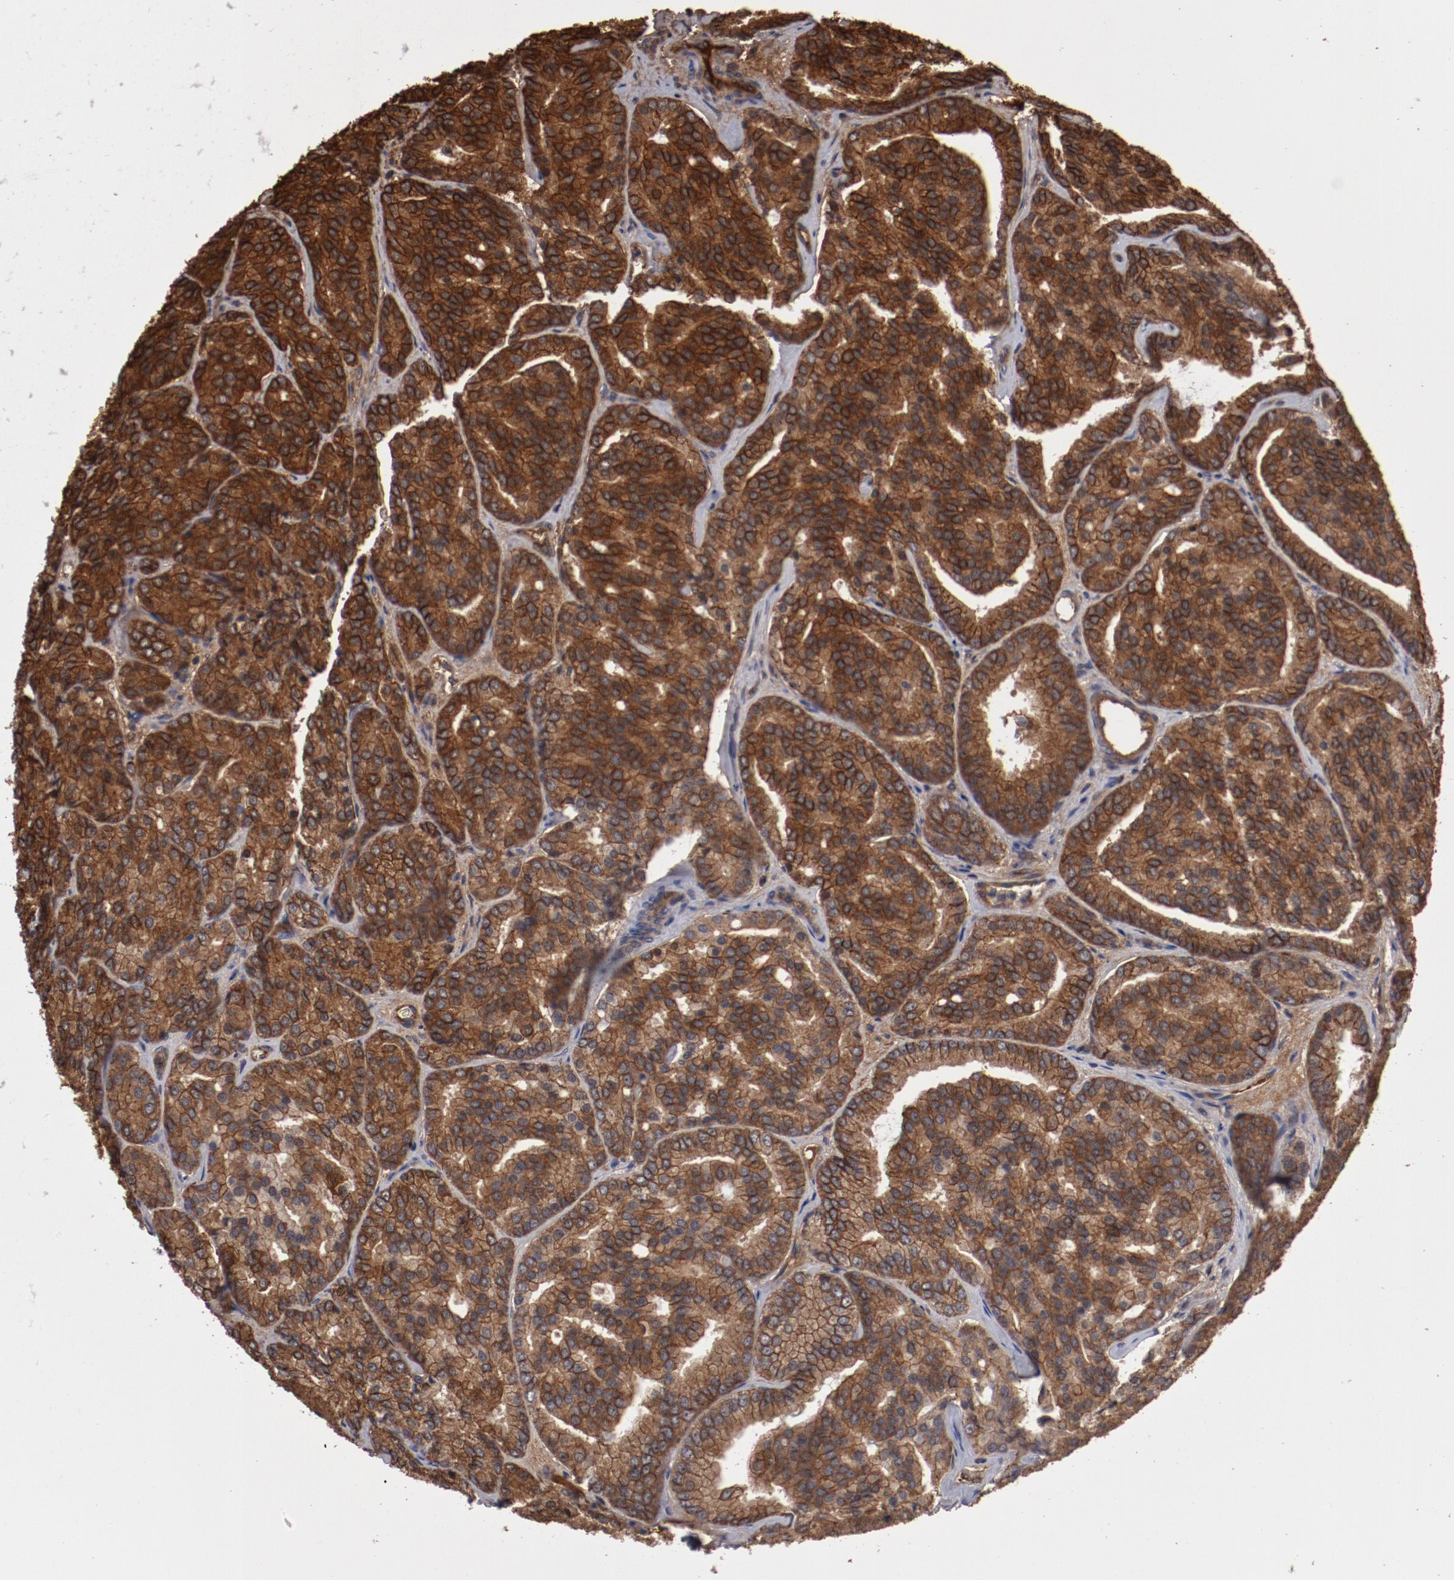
{"staining": {"intensity": "moderate", "quantity": ">75%", "location": "cytoplasmic/membranous"}, "tissue": "prostate cancer", "cell_type": "Tumor cells", "image_type": "cancer", "snomed": [{"axis": "morphology", "description": "Adenocarcinoma, High grade"}, {"axis": "topography", "description": "Prostate"}], "caption": "Moderate cytoplasmic/membranous expression is appreciated in approximately >75% of tumor cells in high-grade adenocarcinoma (prostate).", "gene": "RPS6KA6", "patient": {"sex": "male", "age": 64}}